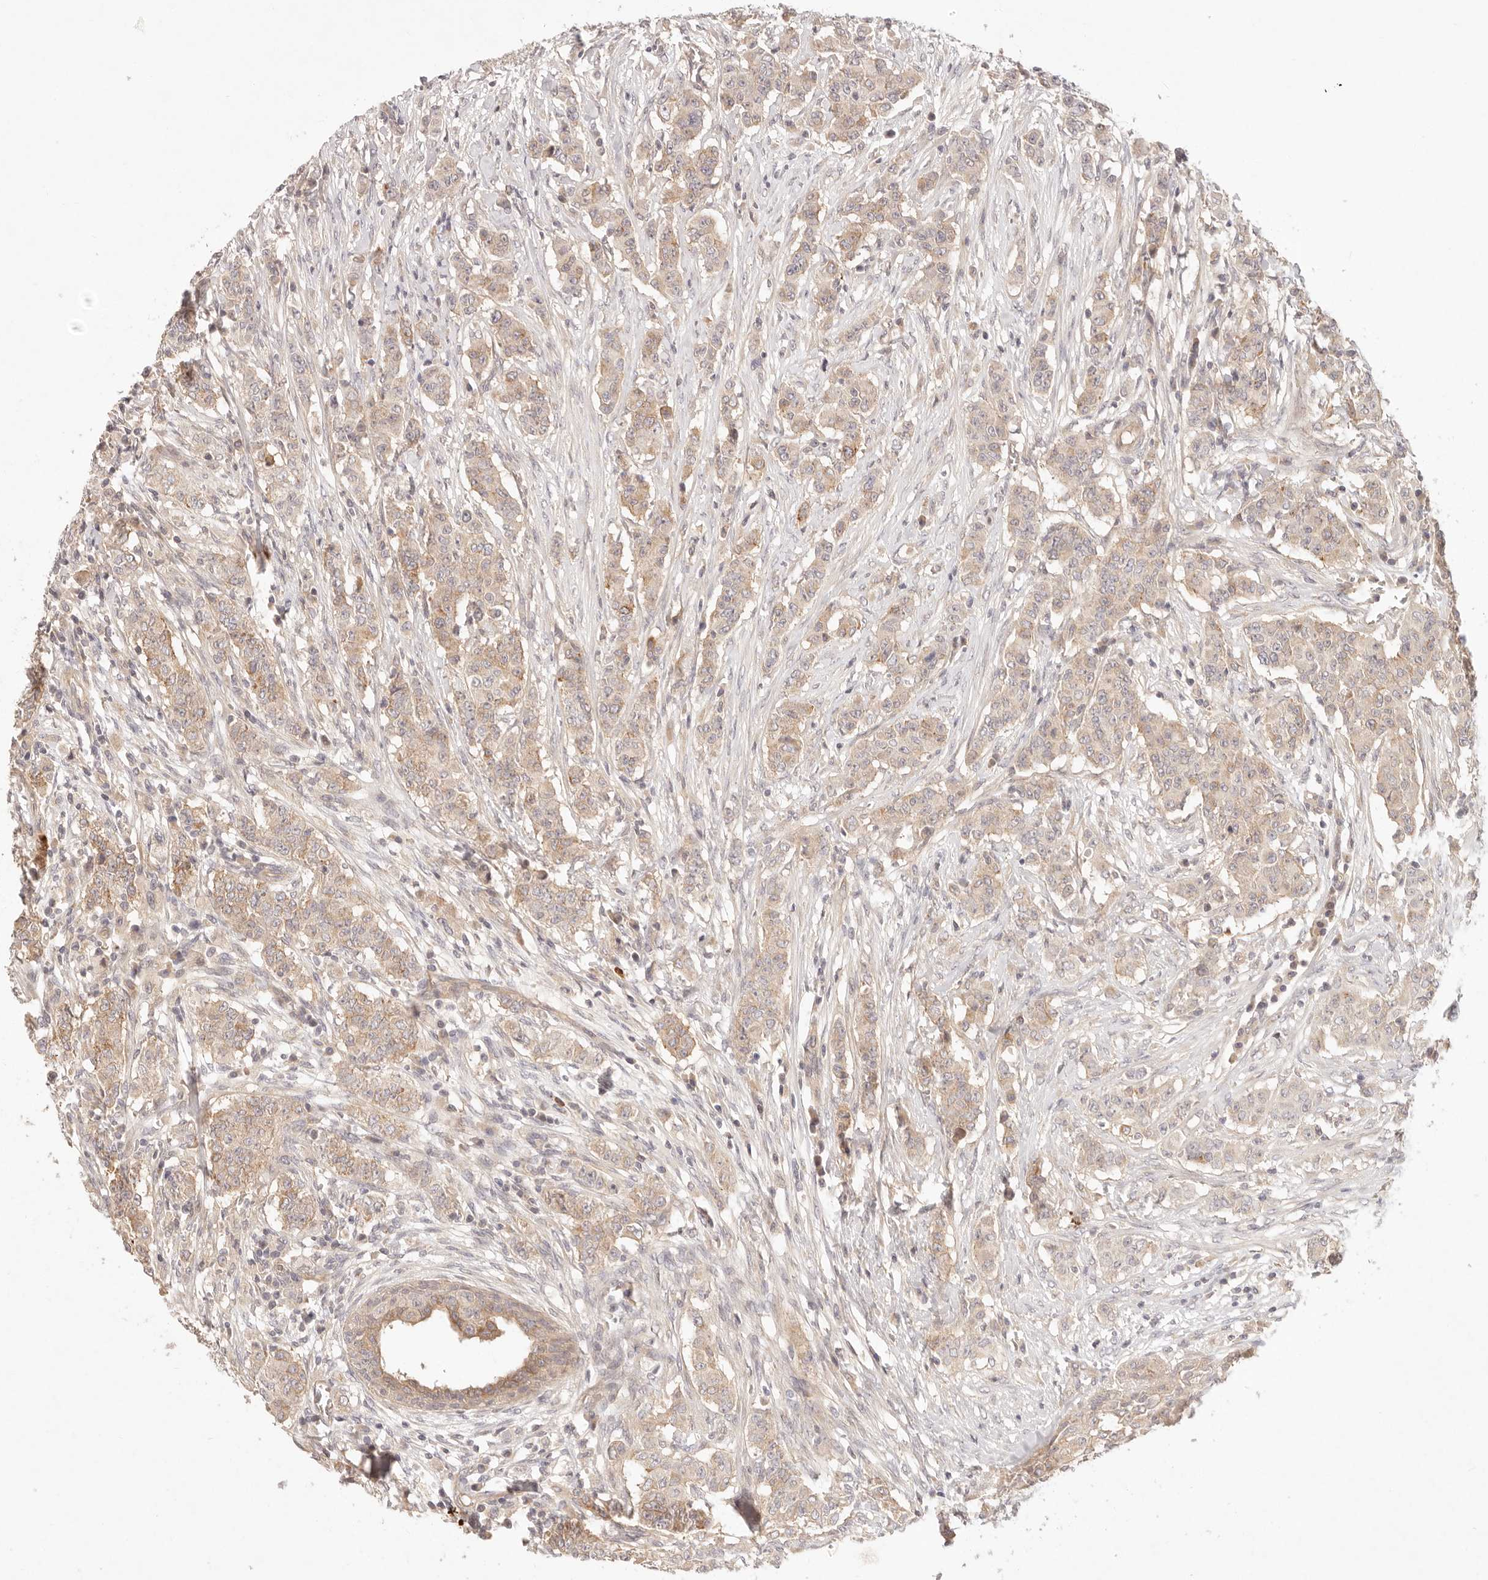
{"staining": {"intensity": "weak", "quantity": ">75%", "location": "cytoplasmic/membranous"}, "tissue": "breast cancer", "cell_type": "Tumor cells", "image_type": "cancer", "snomed": [{"axis": "morphology", "description": "Duct carcinoma"}, {"axis": "topography", "description": "Breast"}], "caption": "Human breast intraductal carcinoma stained with a brown dye reveals weak cytoplasmic/membranous positive expression in about >75% of tumor cells.", "gene": "PPP1R3B", "patient": {"sex": "female", "age": 40}}